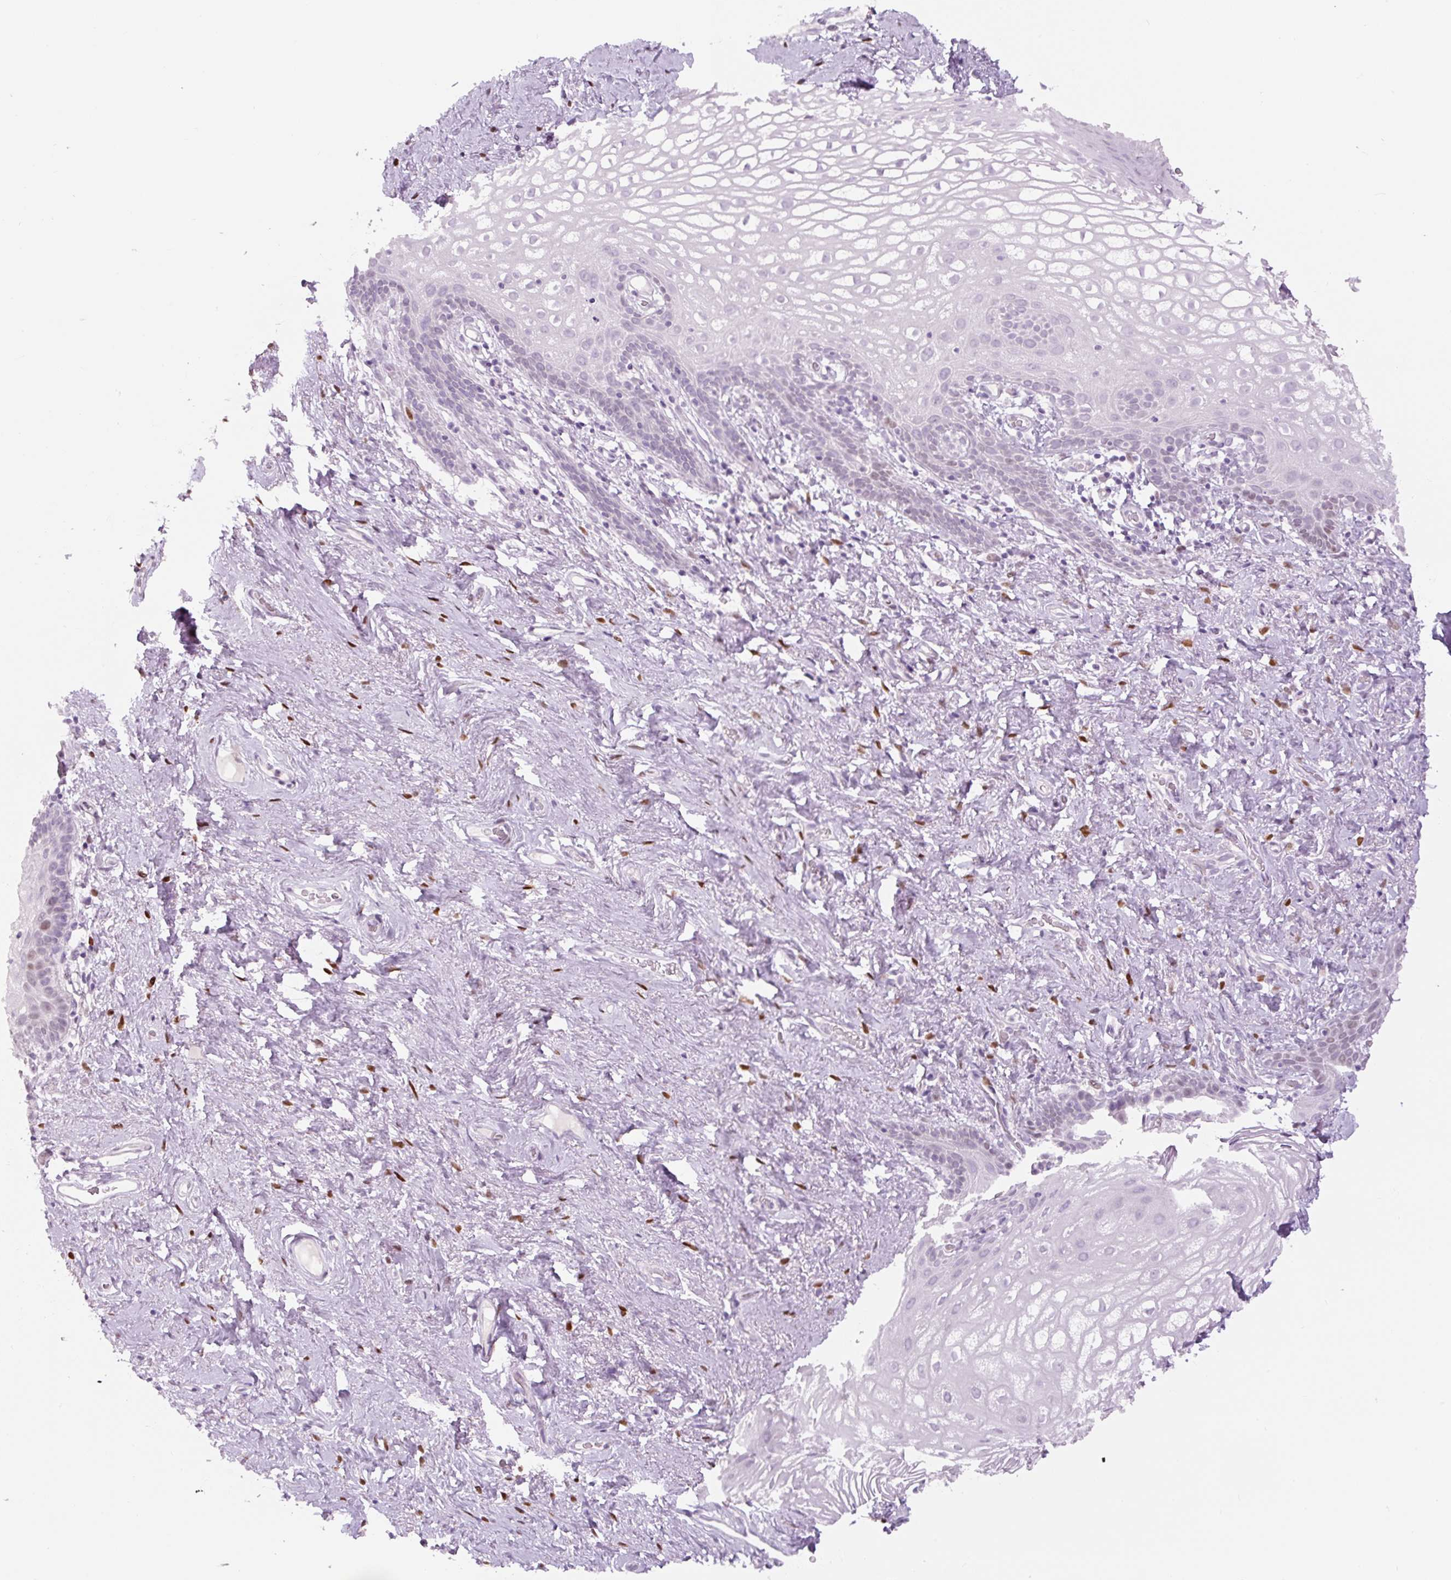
{"staining": {"intensity": "negative", "quantity": "none", "location": "none"}, "tissue": "vagina", "cell_type": "Squamous epithelial cells", "image_type": "normal", "snomed": [{"axis": "morphology", "description": "Normal tissue, NOS"}, {"axis": "topography", "description": "Vagina"}, {"axis": "topography", "description": "Peripheral nerve tissue"}], "caption": "This is a micrograph of IHC staining of unremarkable vagina, which shows no expression in squamous epithelial cells. (Stains: DAB (3,3'-diaminobenzidine) IHC with hematoxylin counter stain, Microscopy: brightfield microscopy at high magnification).", "gene": "SIX1", "patient": {"sex": "female", "age": 71}}